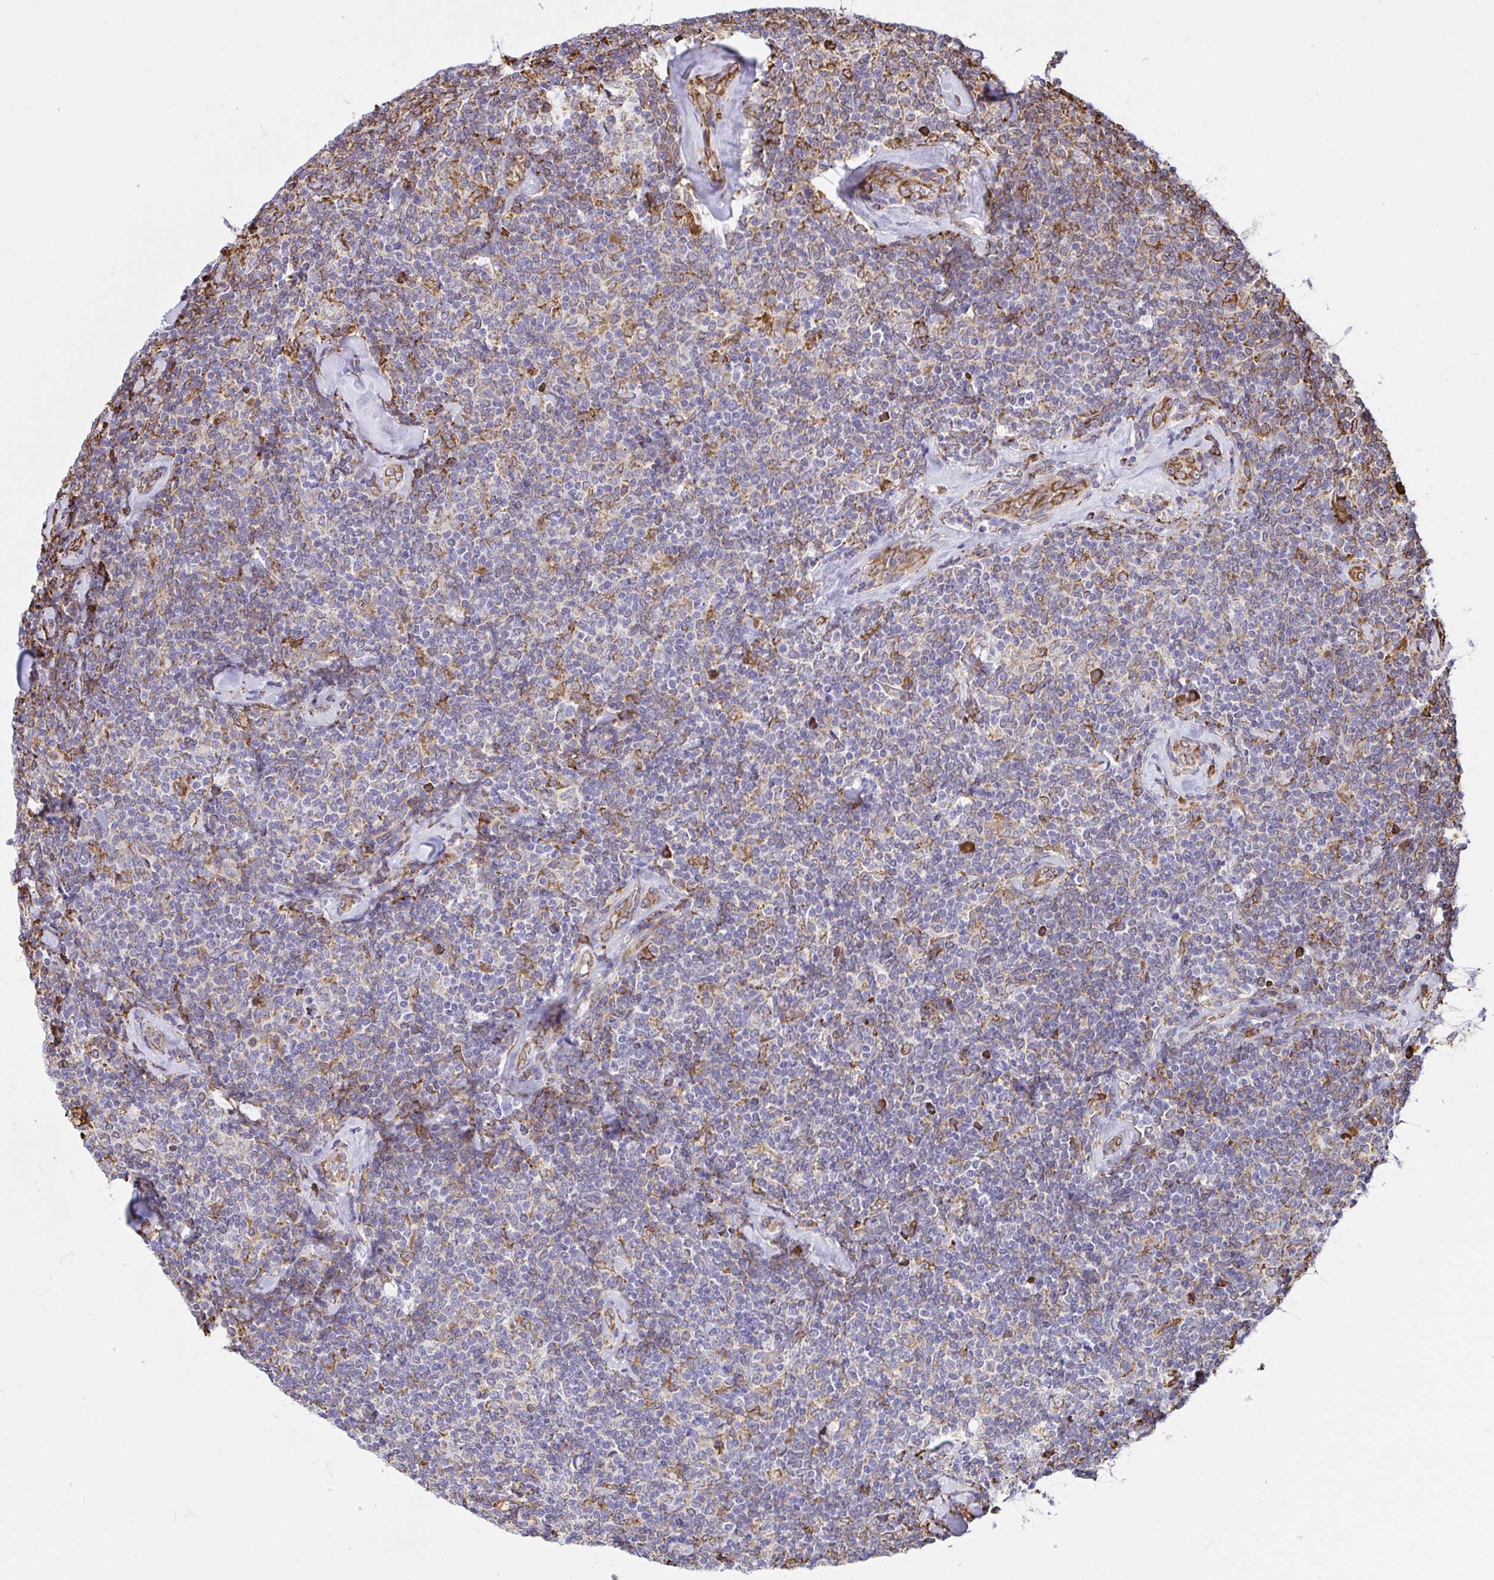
{"staining": {"intensity": "weak", "quantity": "<25%", "location": "cytoplasmic/membranous"}, "tissue": "lymphoma", "cell_type": "Tumor cells", "image_type": "cancer", "snomed": [{"axis": "morphology", "description": "Malignant lymphoma, non-Hodgkin's type, Low grade"}, {"axis": "topography", "description": "Lymph node"}], "caption": "Human low-grade malignant lymphoma, non-Hodgkin's type stained for a protein using IHC demonstrates no expression in tumor cells.", "gene": "CLGN", "patient": {"sex": "female", "age": 56}}